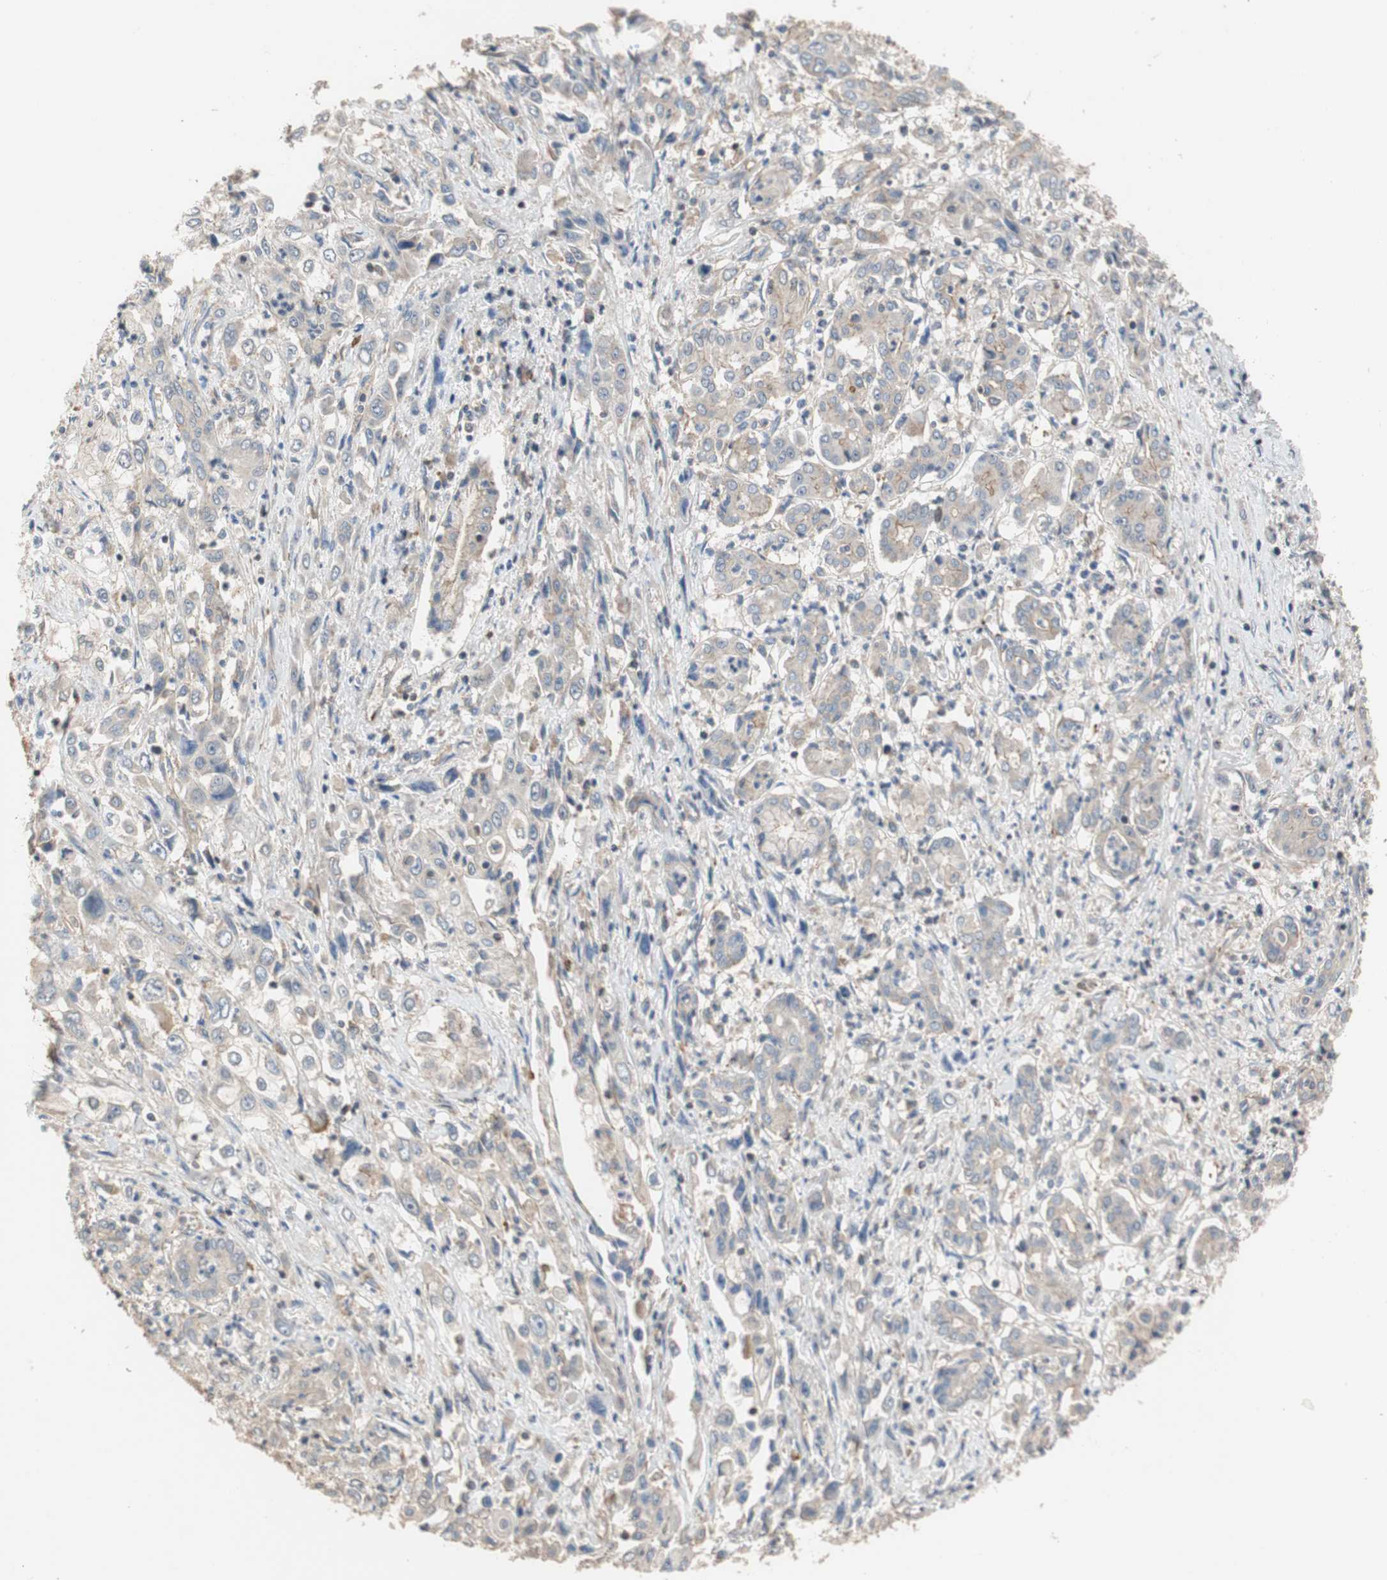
{"staining": {"intensity": "weak", "quantity": "<25%", "location": "cytoplasmic/membranous"}, "tissue": "pancreatic cancer", "cell_type": "Tumor cells", "image_type": "cancer", "snomed": [{"axis": "morphology", "description": "Adenocarcinoma, NOS"}, {"axis": "topography", "description": "Pancreas"}], "caption": "There is no significant positivity in tumor cells of adenocarcinoma (pancreatic).", "gene": "MAP4K2", "patient": {"sex": "male", "age": 70}}